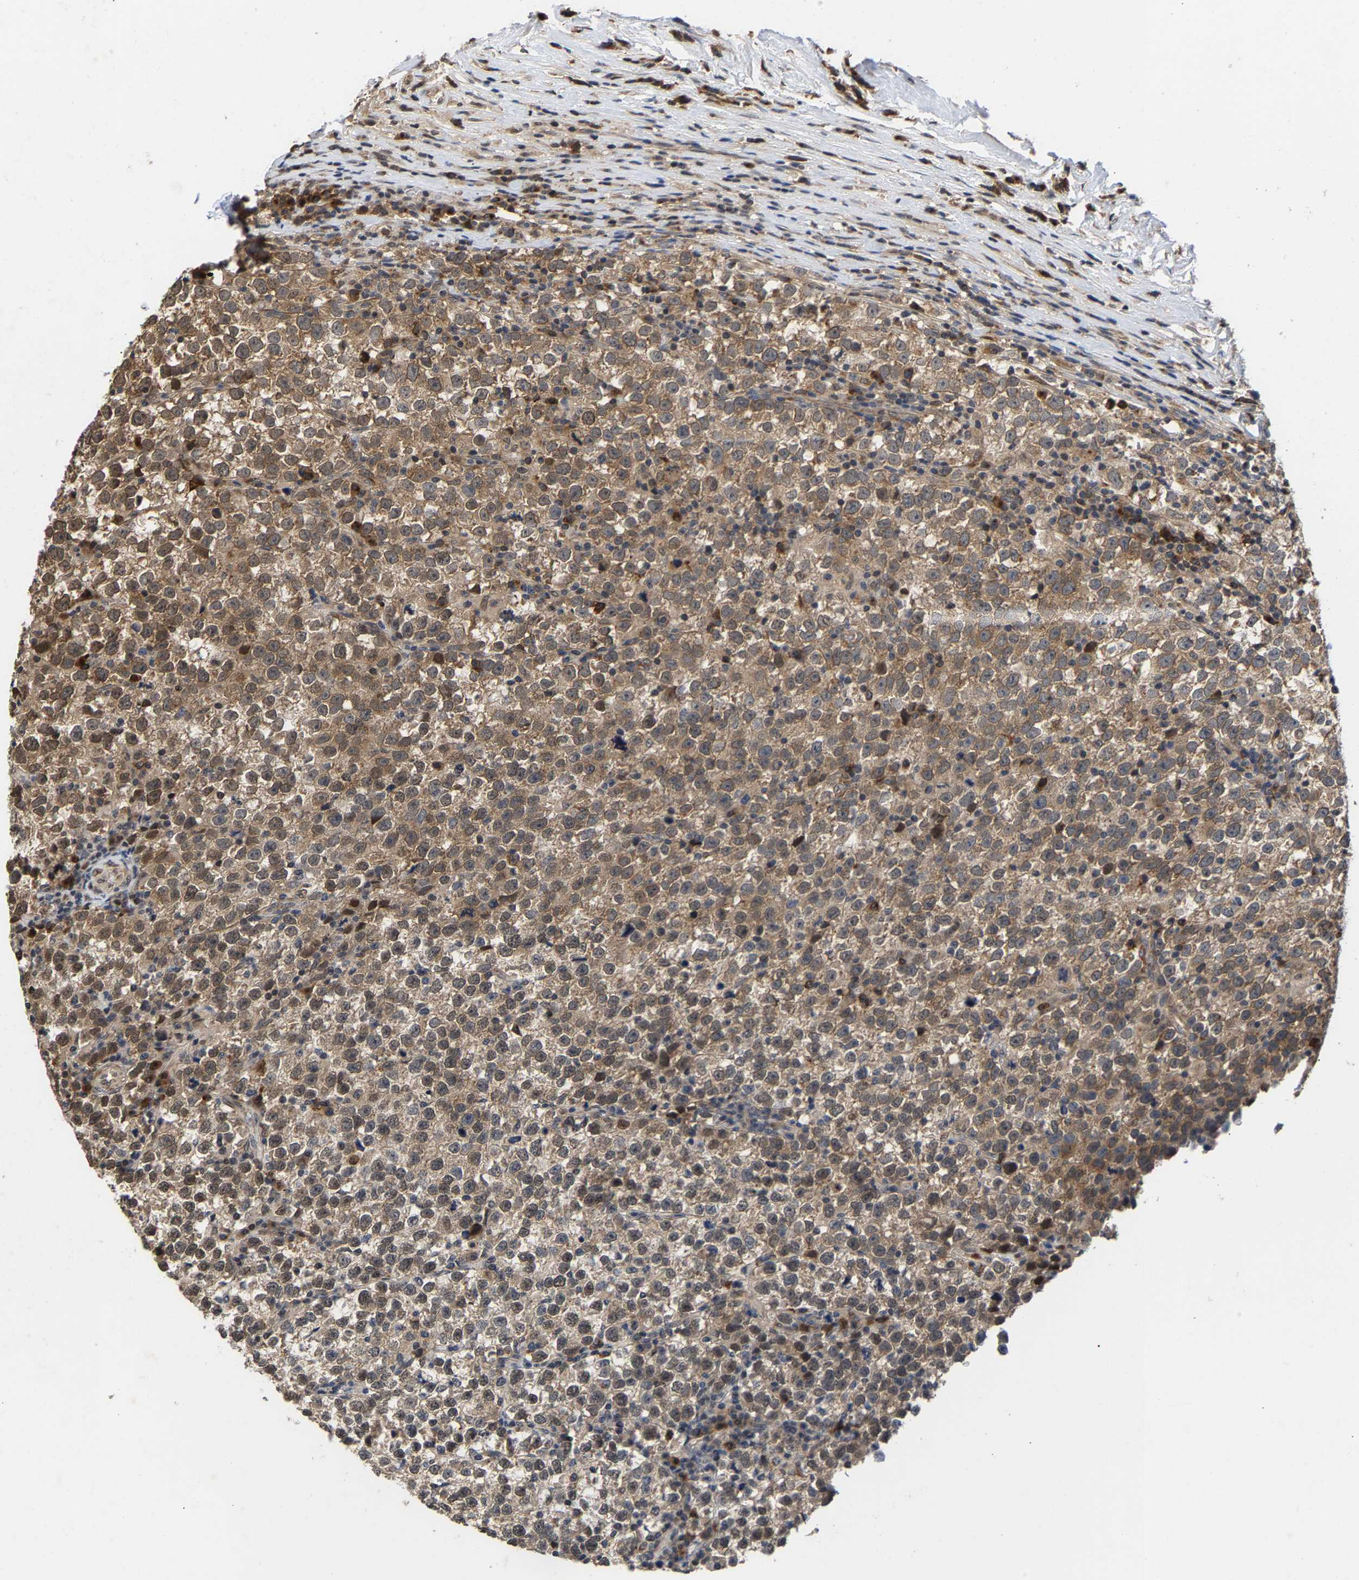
{"staining": {"intensity": "moderate", "quantity": "25%-75%", "location": "cytoplasmic/membranous"}, "tissue": "testis cancer", "cell_type": "Tumor cells", "image_type": "cancer", "snomed": [{"axis": "morphology", "description": "Normal tissue, NOS"}, {"axis": "morphology", "description": "Seminoma, NOS"}, {"axis": "topography", "description": "Testis"}], "caption": "Moderate cytoplasmic/membranous protein positivity is present in approximately 25%-75% of tumor cells in seminoma (testis). (DAB (3,3'-diaminobenzidine) IHC with brightfield microscopy, high magnification).", "gene": "CLIP2", "patient": {"sex": "male", "age": 43}}